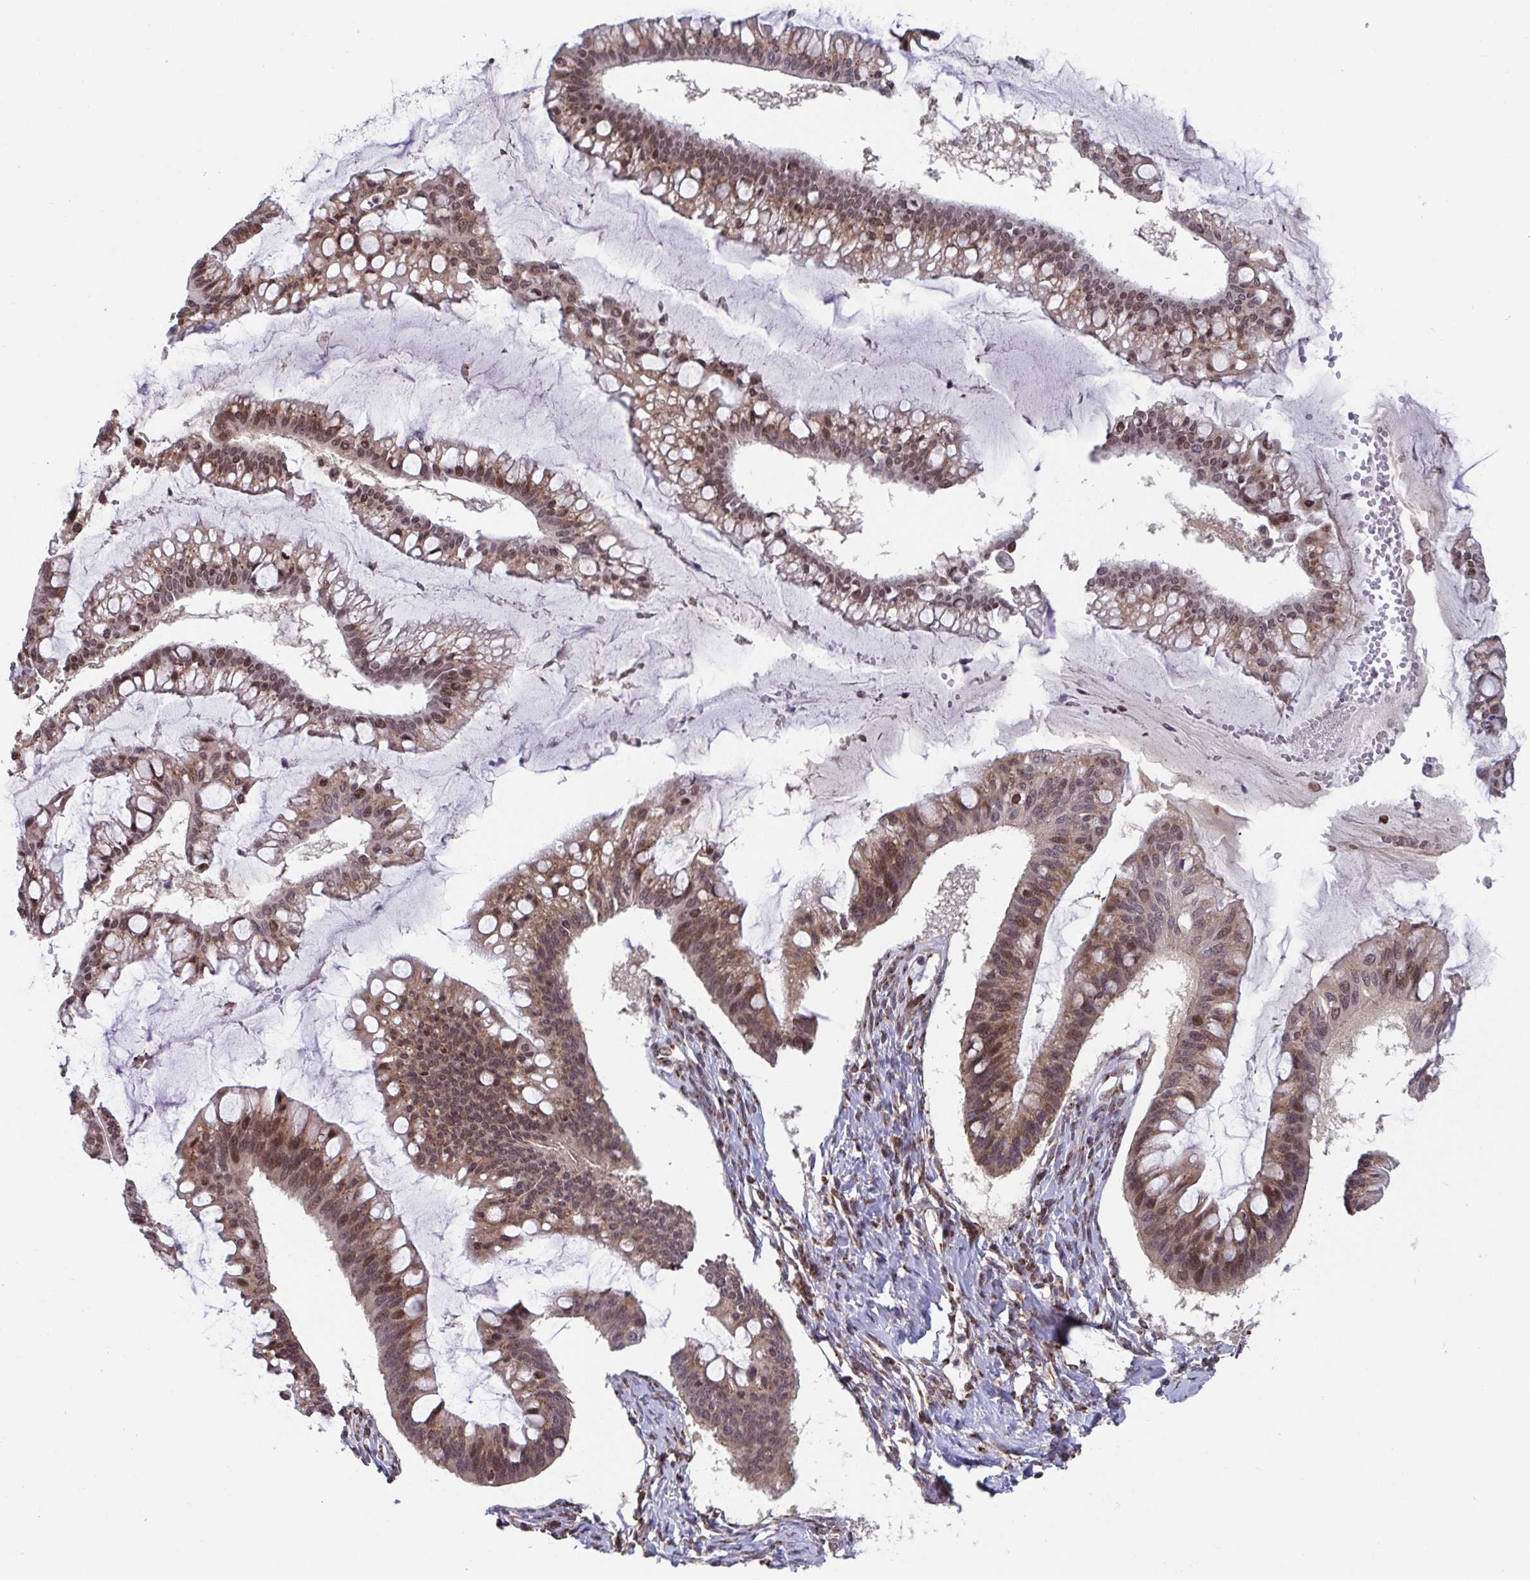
{"staining": {"intensity": "moderate", "quantity": ">75%", "location": "cytoplasmic/membranous,nuclear"}, "tissue": "ovarian cancer", "cell_type": "Tumor cells", "image_type": "cancer", "snomed": [{"axis": "morphology", "description": "Cystadenocarcinoma, mucinous, NOS"}, {"axis": "topography", "description": "Ovary"}], "caption": "A brown stain labels moderate cytoplasmic/membranous and nuclear positivity of a protein in ovarian cancer (mucinous cystadenocarcinoma) tumor cells.", "gene": "ATP5MJ", "patient": {"sex": "female", "age": 73}}